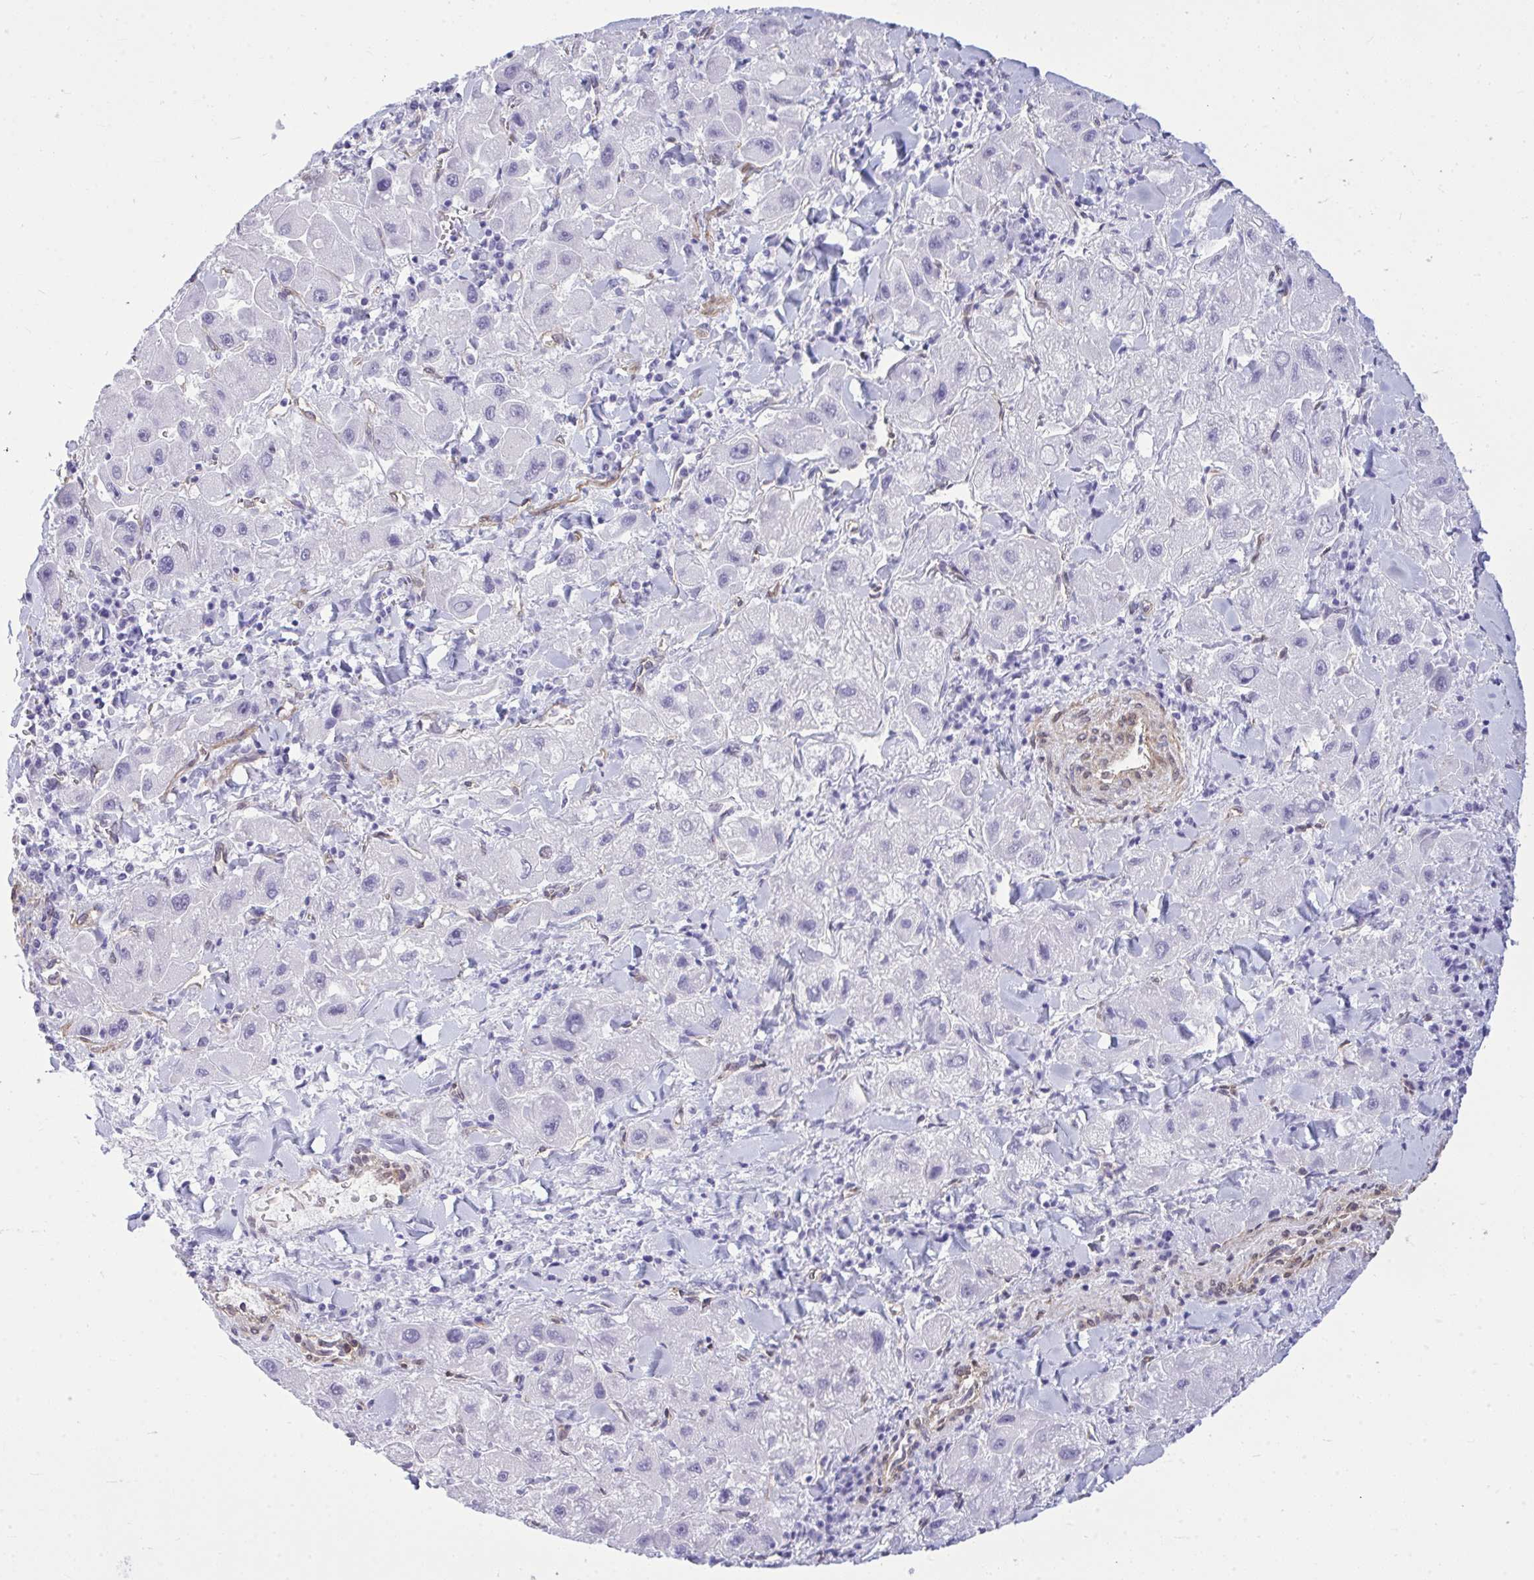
{"staining": {"intensity": "negative", "quantity": "none", "location": "none"}, "tissue": "liver cancer", "cell_type": "Tumor cells", "image_type": "cancer", "snomed": [{"axis": "morphology", "description": "Carcinoma, Hepatocellular, NOS"}, {"axis": "topography", "description": "Liver"}], "caption": "Liver cancer (hepatocellular carcinoma) was stained to show a protein in brown. There is no significant expression in tumor cells.", "gene": "LIMS2", "patient": {"sex": "male", "age": 24}}